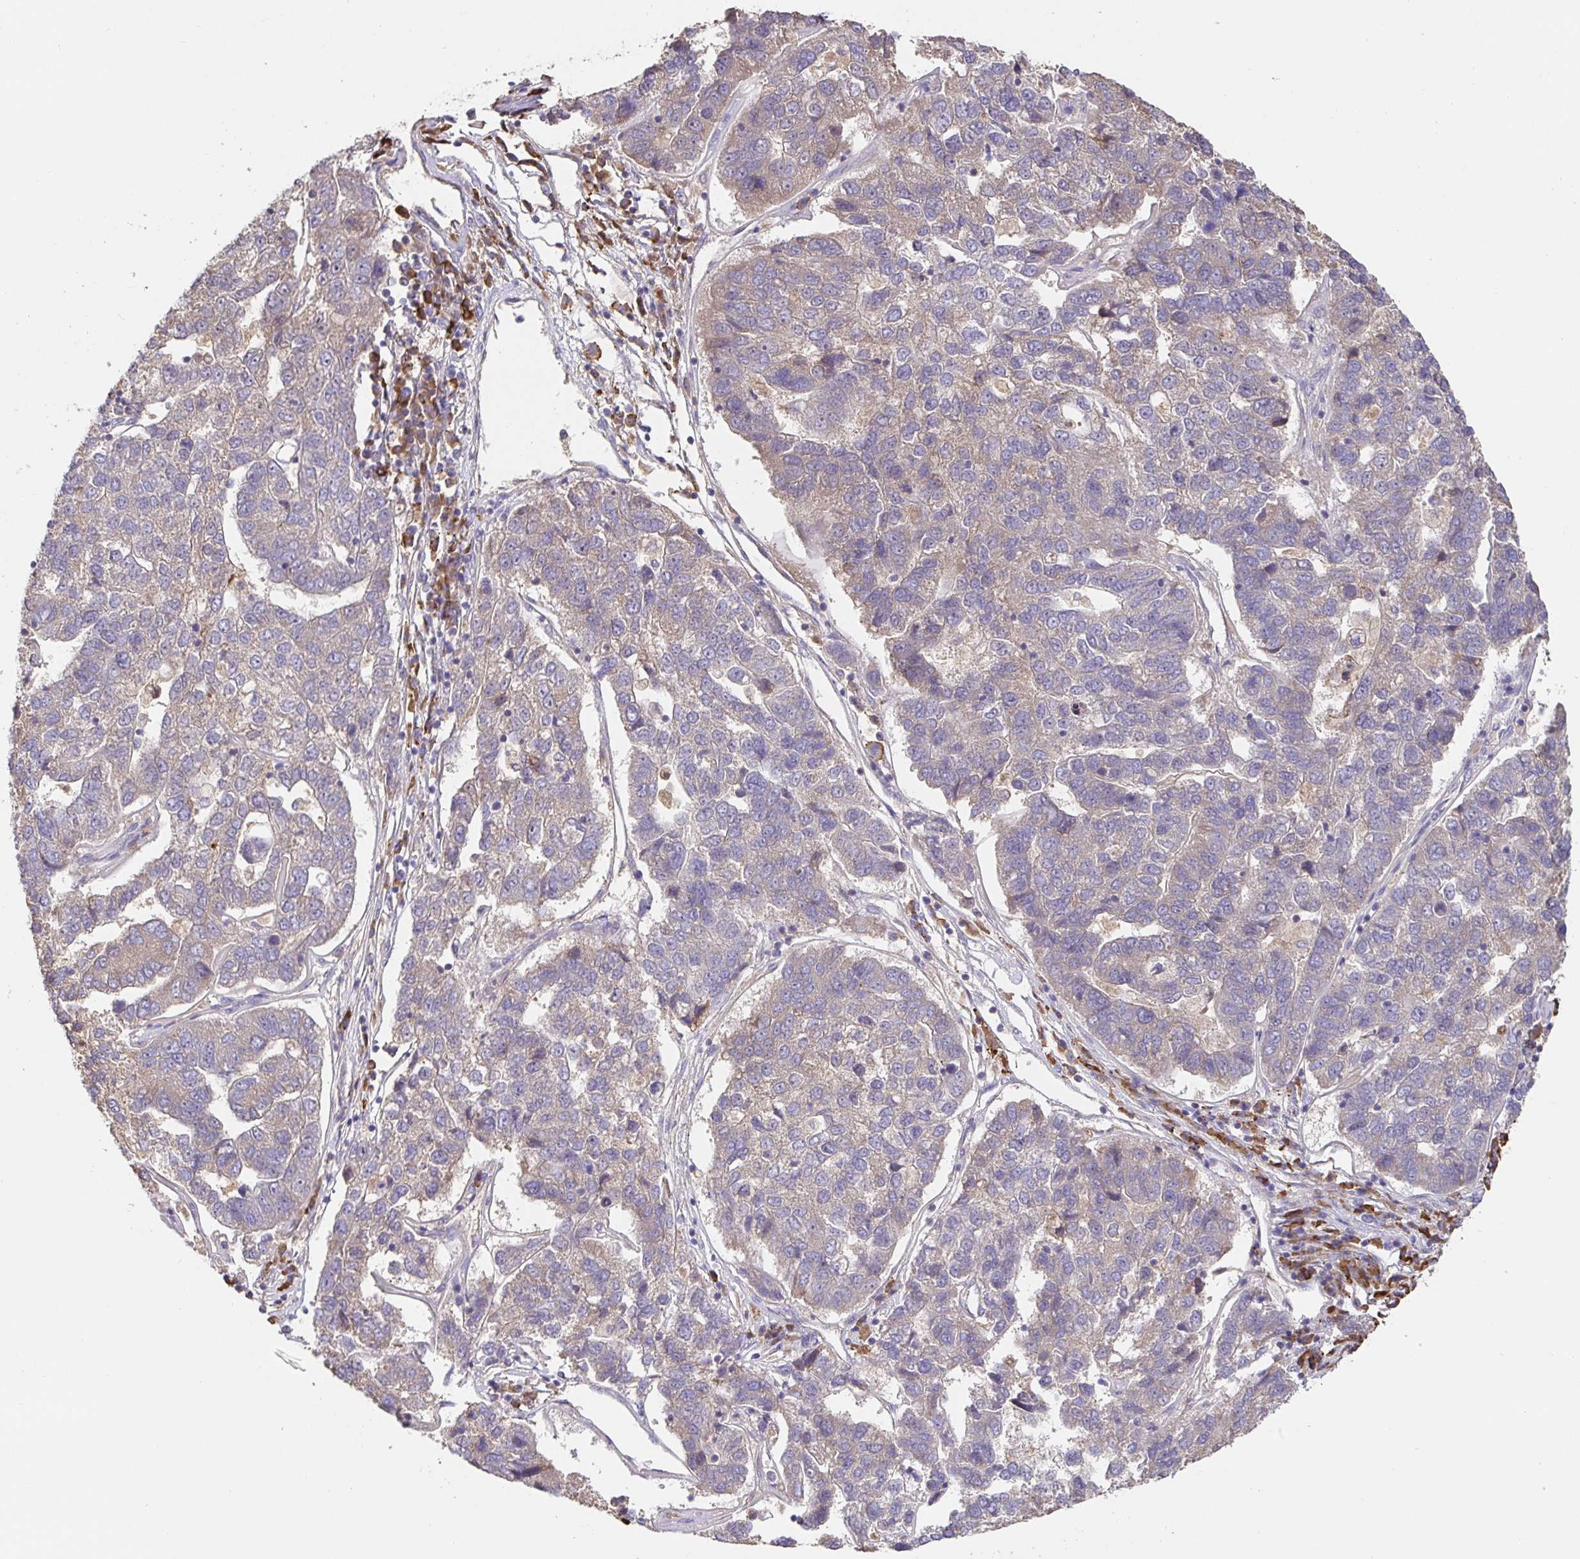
{"staining": {"intensity": "negative", "quantity": "none", "location": "none"}, "tissue": "pancreatic cancer", "cell_type": "Tumor cells", "image_type": "cancer", "snomed": [{"axis": "morphology", "description": "Adenocarcinoma, NOS"}, {"axis": "topography", "description": "Pancreas"}], "caption": "A high-resolution image shows immunohistochemistry (IHC) staining of adenocarcinoma (pancreatic), which displays no significant staining in tumor cells. (DAB (3,3'-diaminobenzidine) immunohistochemistry (IHC), high magnification).", "gene": "HAGH", "patient": {"sex": "female", "age": 61}}